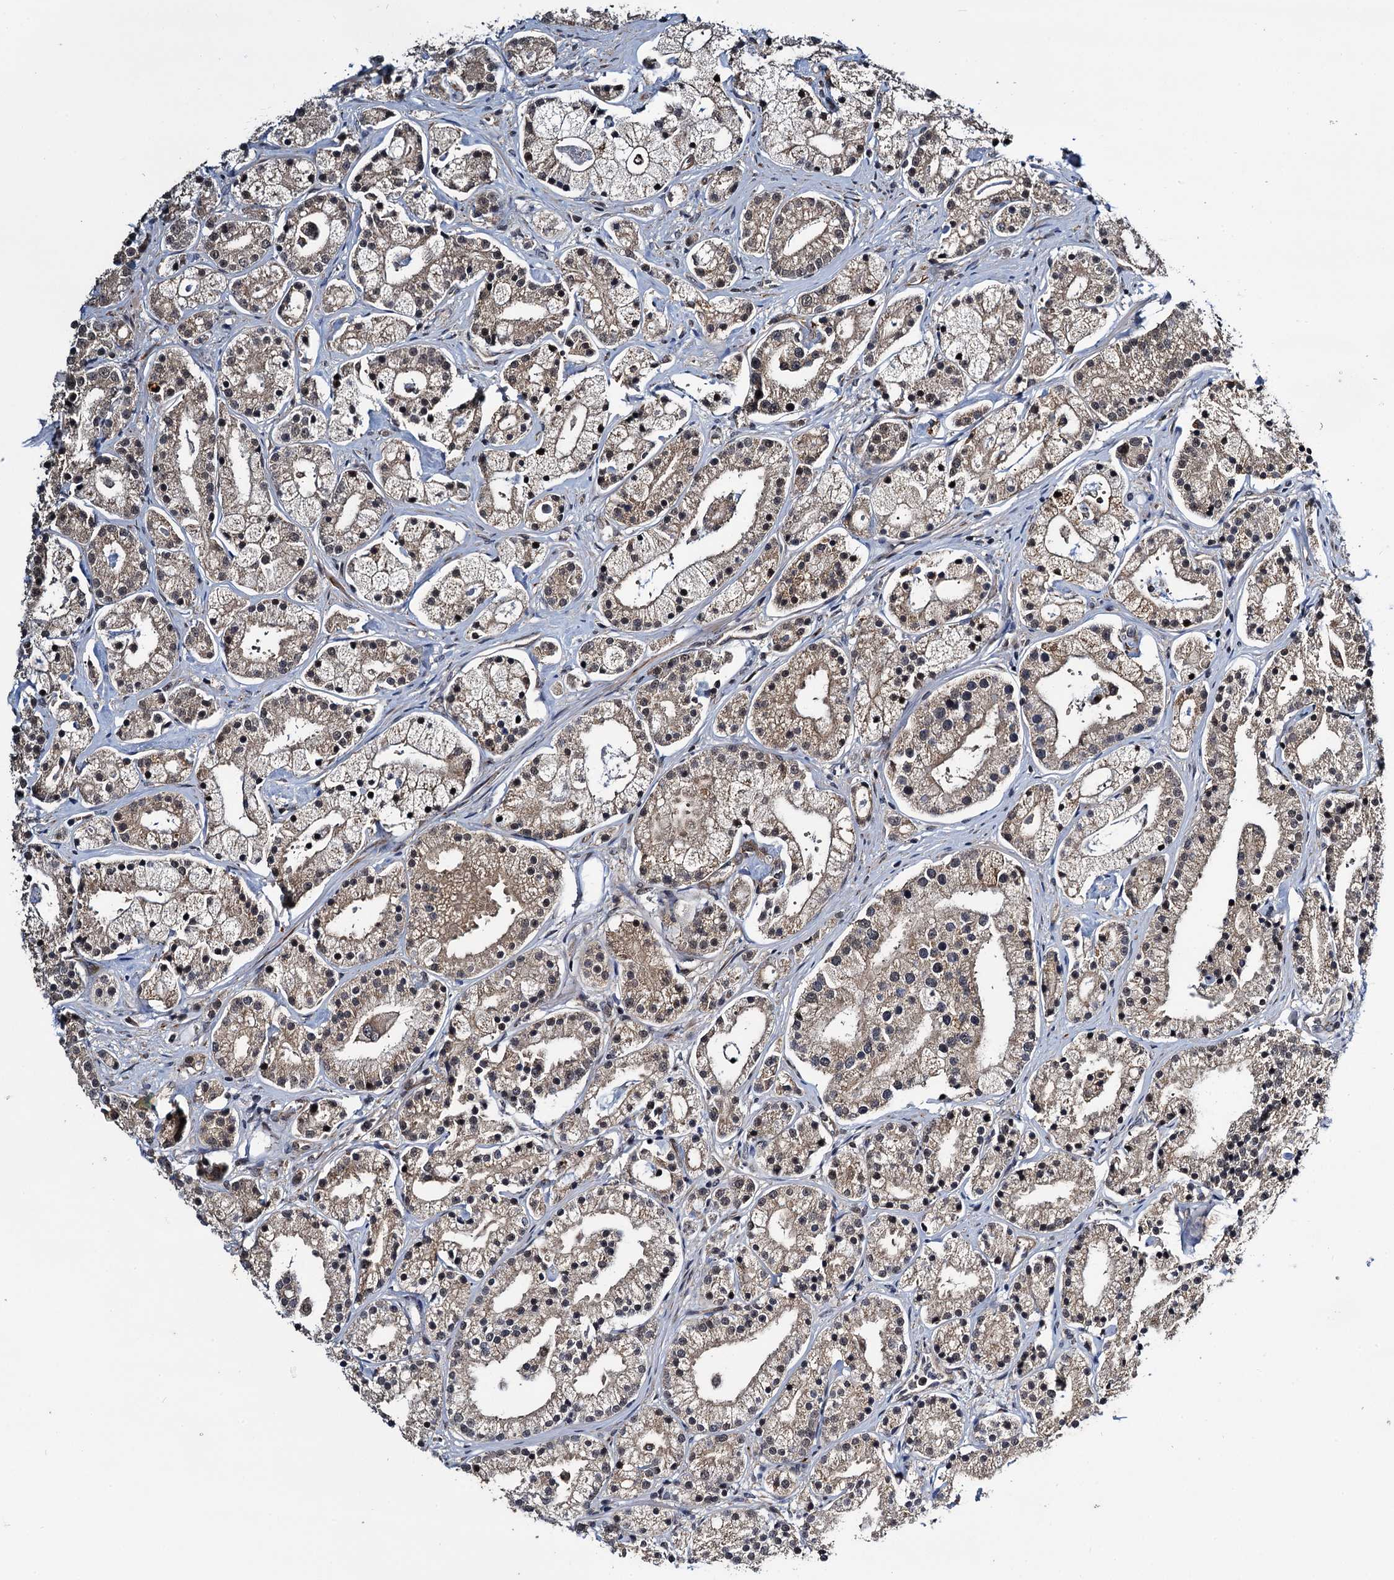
{"staining": {"intensity": "weak", "quantity": ">75%", "location": "cytoplasmic/membranous"}, "tissue": "prostate cancer", "cell_type": "Tumor cells", "image_type": "cancer", "snomed": [{"axis": "morphology", "description": "Adenocarcinoma, High grade"}, {"axis": "topography", "description": "Prostate"}], "caption": "Tumor cells exhibit low levels of weak cytoplasmic/membranous staining in approximately >75% of cells in human prostate cancer. Using DAB (brown) and hematoxylin (blue) stains, captured at high magnification using brightfield microscopy.", "gene": "ARHGAP42", "patient": {"sex": "male", "age": 69}}